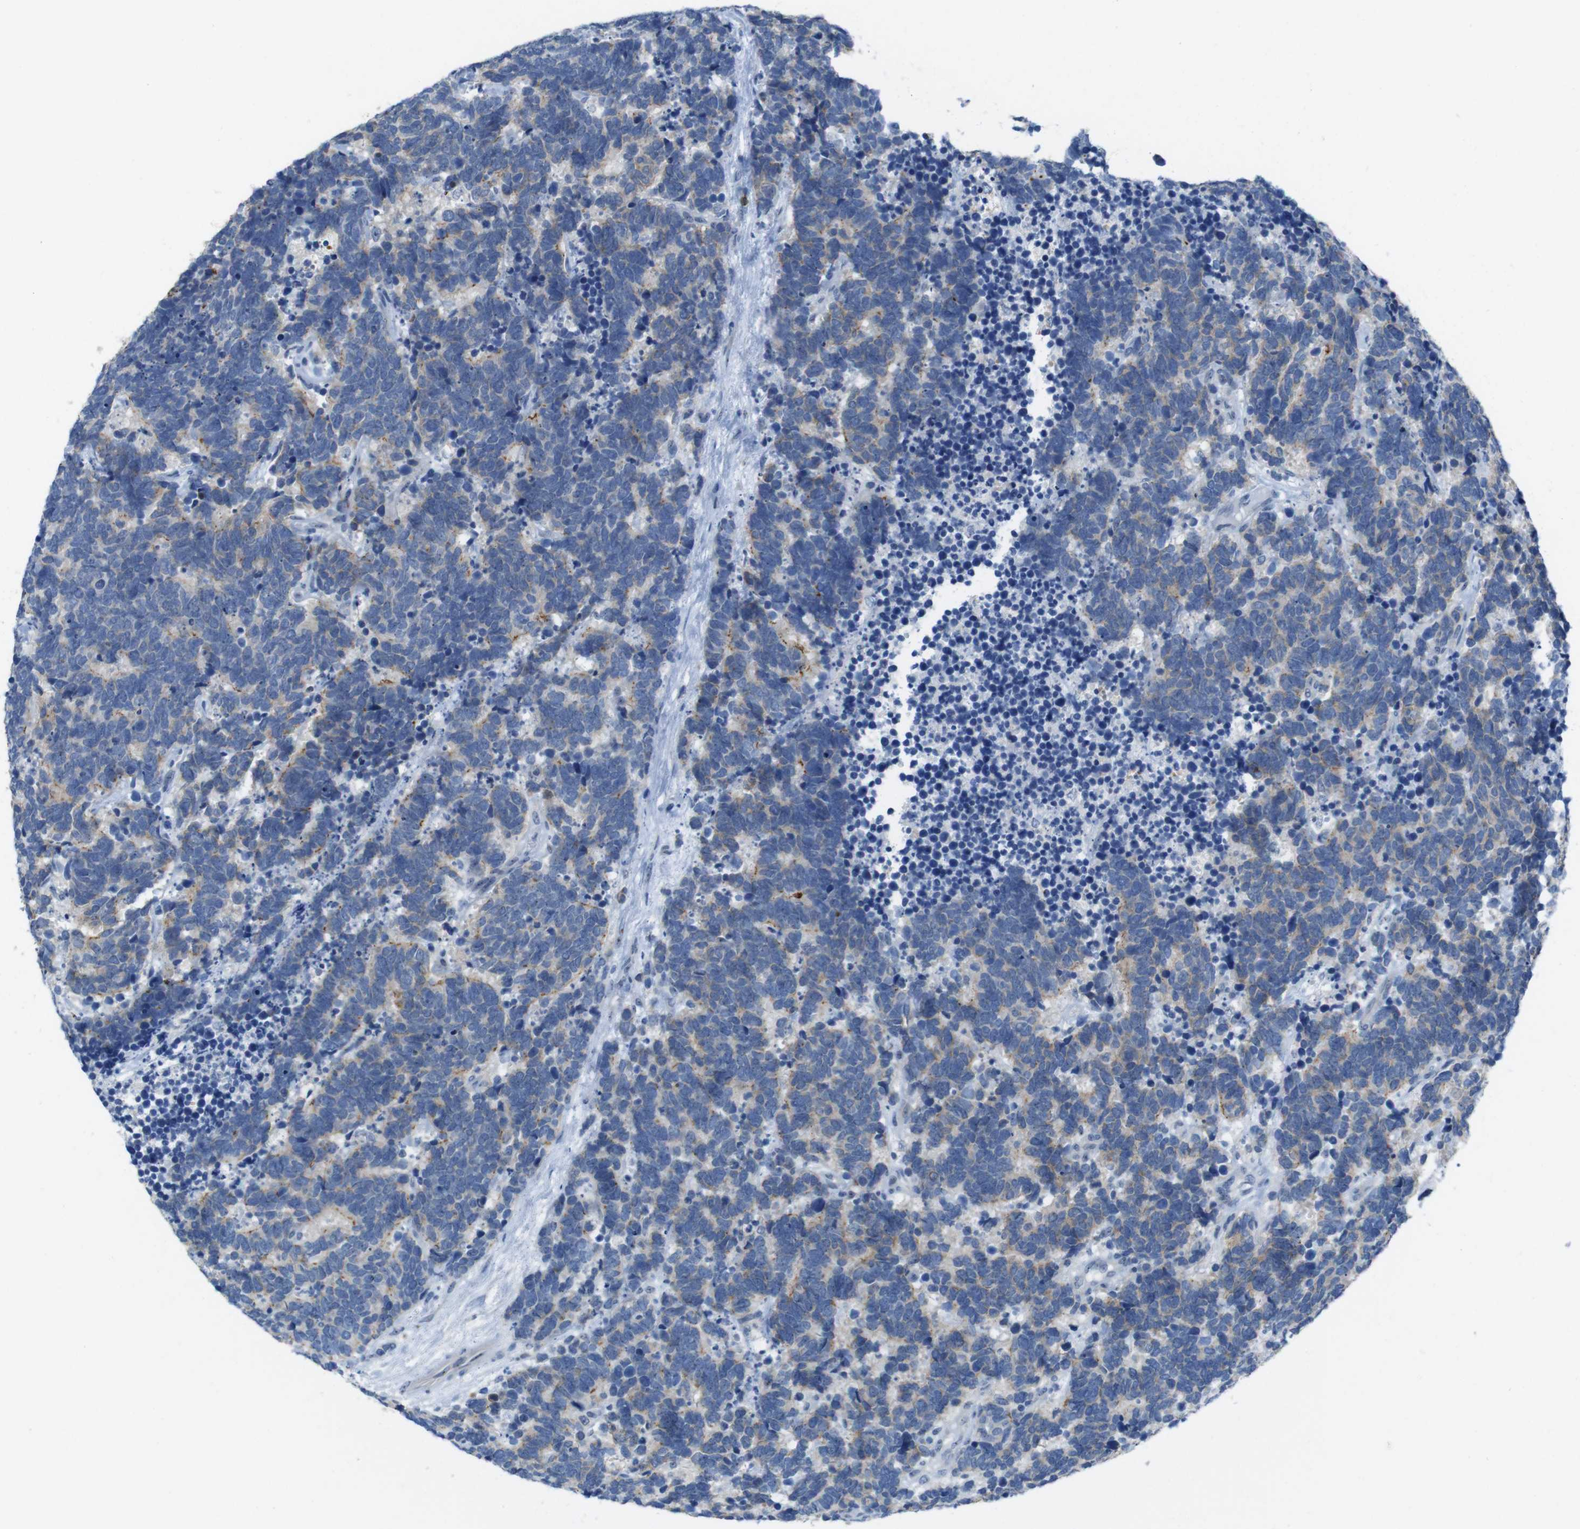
{"staining": {"intensity": "negative", "quantity": "none", "location": "none"}, "tissue": "carcinoid", "cell_type": "Tumor cells", "image_type": "cancer", "snomed": [{"axis": "morphology", "description": "Carcinoma, NOS"}, {"axis": "morphology", "description": "Carcinoid, malignant, NOS"}, {"axis": "topography", "description": "Urinary bladder"}], "caption": "Carcinoid stained for a protein using immunohistochemistry reveals no expression tumor cells.", "gene": "TJP3", "patient": {"sex": "male", "age": 57}}